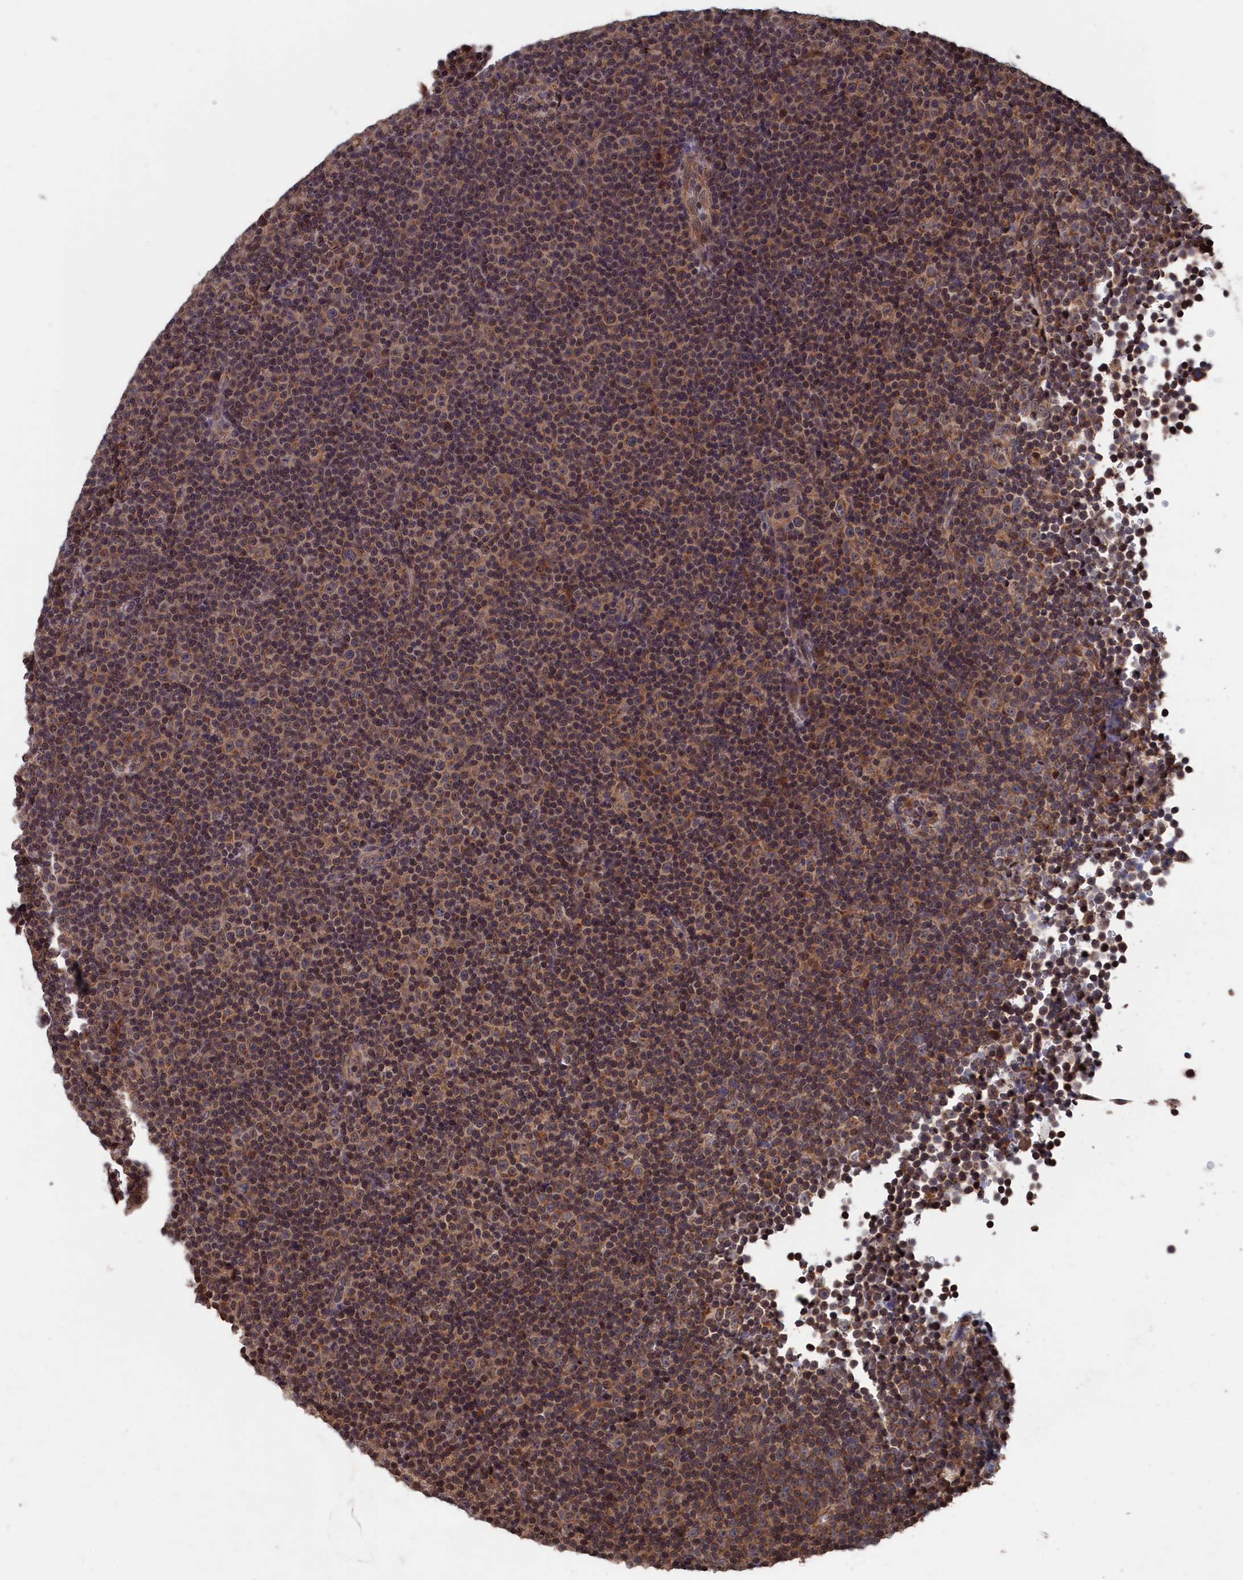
{"staining": {"intensity": "weak", "quantity": "25%-75%", "location": "cytoplasmic/membranous,nuclear"}, "tissue": "lymphoma", "cell_type": "Tumor cells", "image_type": "cancer", "snomed": [{"axis": "morphology", "description": "Malignant lymphoma, non-Hodgkin's type, Low grade"}, {"axis": "topography", "description": "Lymph node"}], "caption": "There is low levels of weak cytoplasmic/membranous and nuclear positivity in tumor cells of lymphoma, as demonstrated by immunohistochemical staining (brown color).", "gene": "PDE12", "patient": {"sex": "female", "age": 67}}